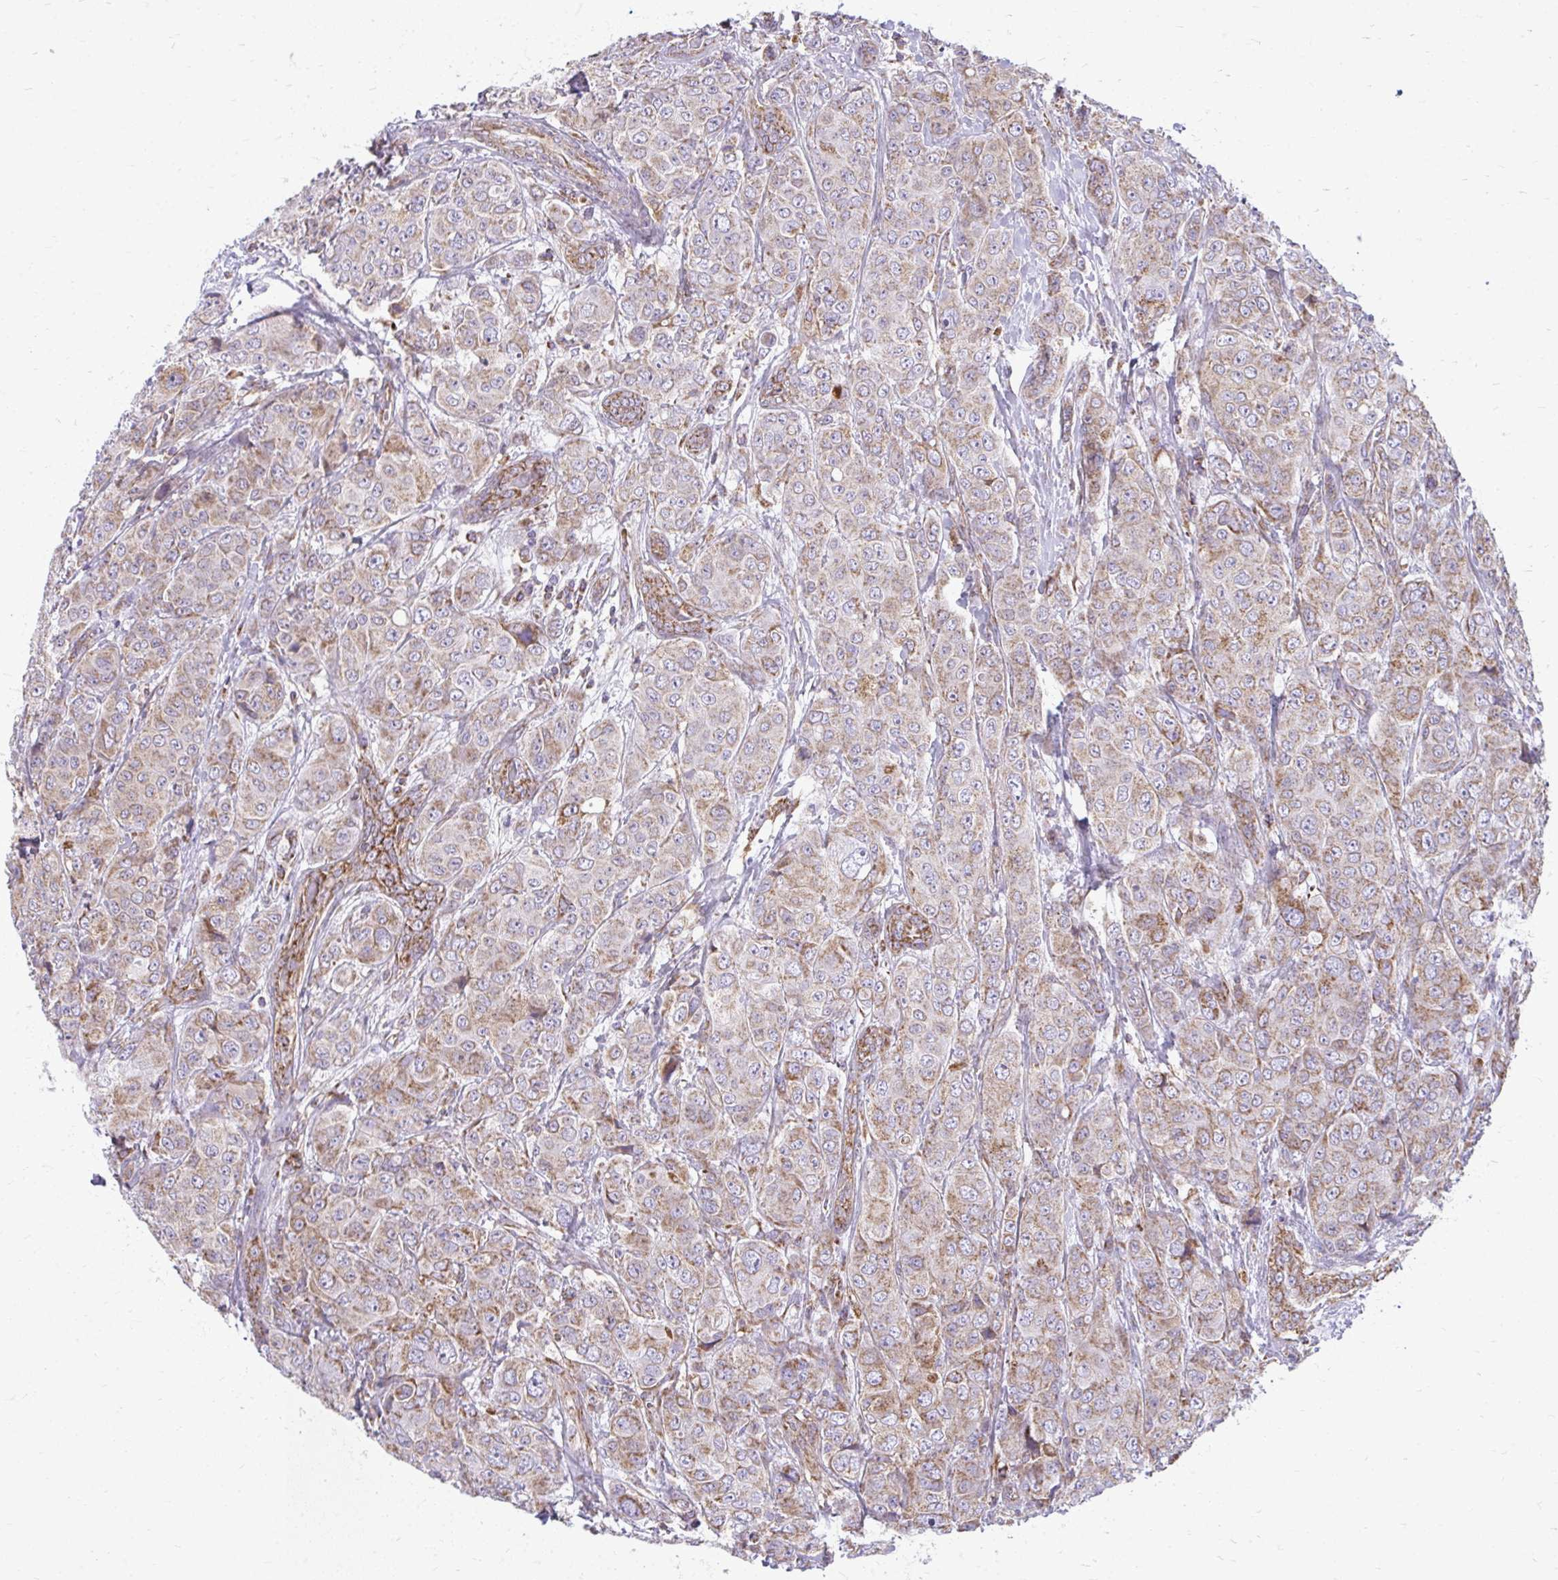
{"staining": {"intensity": "moderate", "quantity": ">75%", "location": "cytoplasmic/membranous"}, "tissue": "breast cancer", "cell_type": "Tumor cells", "image_type": "cancer", "snomed": [{"axis": "morphology", "description": "Duct carcinoma"}, {"axis": "topography", "description": "Breast"}], "caption": "Breast infiltrating ductal carcinoma stained for a protein displays moderate cytoplasmic/membranous positivity in tumor cells.", "gene": "IFIT1", "patient": {"sex": "female", "age": 43}}